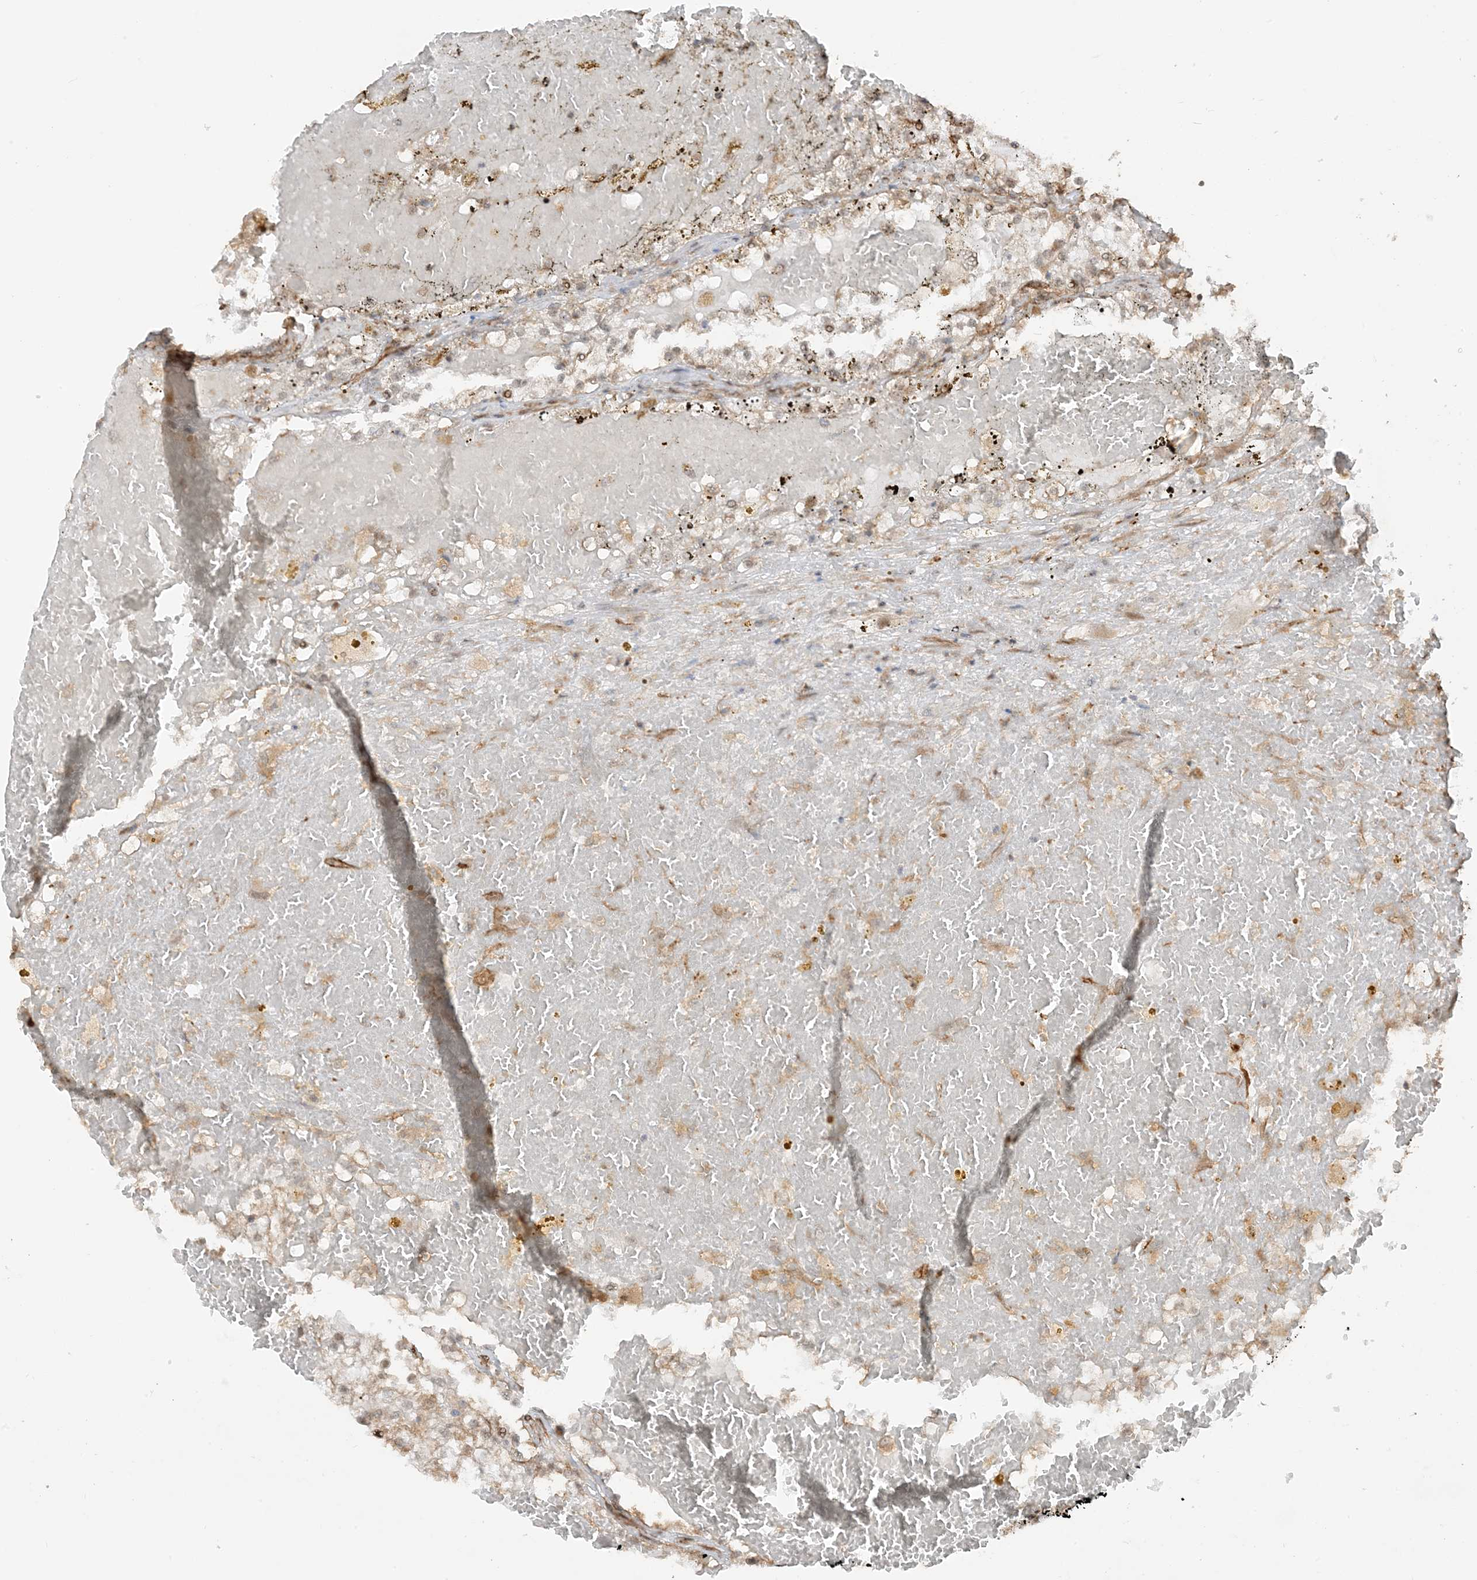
{"staining": {"intensity": "weak", "quantity": "25%-75%", "location": "nuclear"}, "tissue": "renal cancer", "cell_type": "Tumor cells", "image_type": "cancer", "snomed": [{"axis": "morphology", "description": "Normal tissue, NOS"}, {"axis": "morphology", "description": "Adenocarcinoma, NOS"}, {"axis": "topography", "description": "Kidney"}], "caption": "An IHC histopathology image of neoplastic tissue is shown. Protein staining in brown shows weak nuclear positivity in renal cancer (adenocarcinoma) within tumor cells.", "gene": "TBCC", "patient": {"sex": "male", "age": 68}}